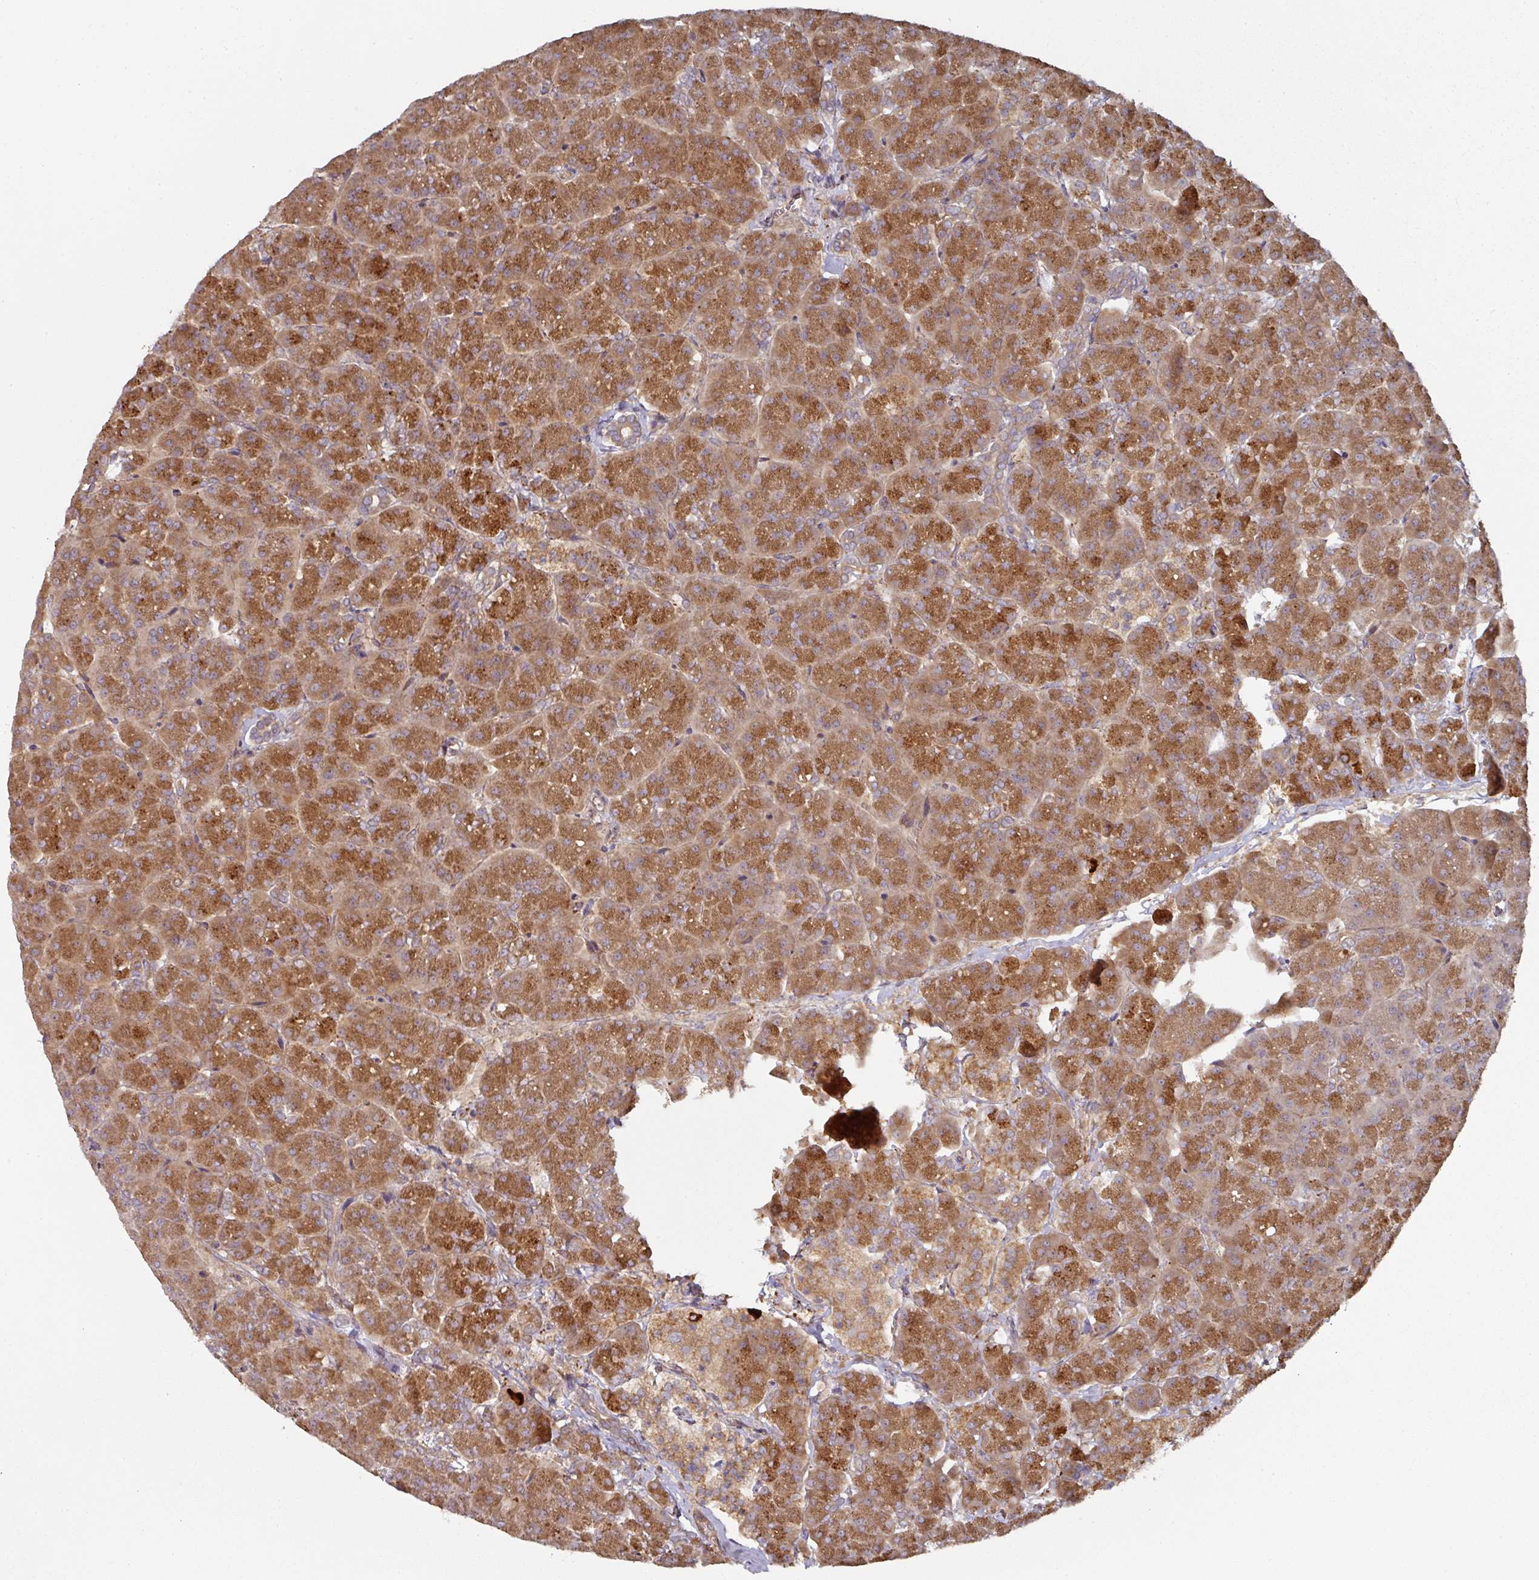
{"staining": {"intensity": "strong", "quantity": ">75%", "location": "cytoplasmic/membranous"}, "tissue": "pancreas", "cell_type": "Exocrine glandular cells", "image_type": "normal", "snomed": [{"axis": "morphology", "description": "Normal tissue, NOS"}, {"axis": "topography", "description": "Pancreas"}, {"axis": "topography", "description": "Peripheral nerve tissue"}], "caption": "Immunohistochemistry image of normal pancreas: pancreas stained using IHC demonstrates high levels of strong protein expression localized specifically in the cytoplasmic/membranous of exocrine glandular cells, appearing as a cytoplasmic/membranous brown color.", "gene": "CEP95", "patient": {"sex": "male", "age": 54}}